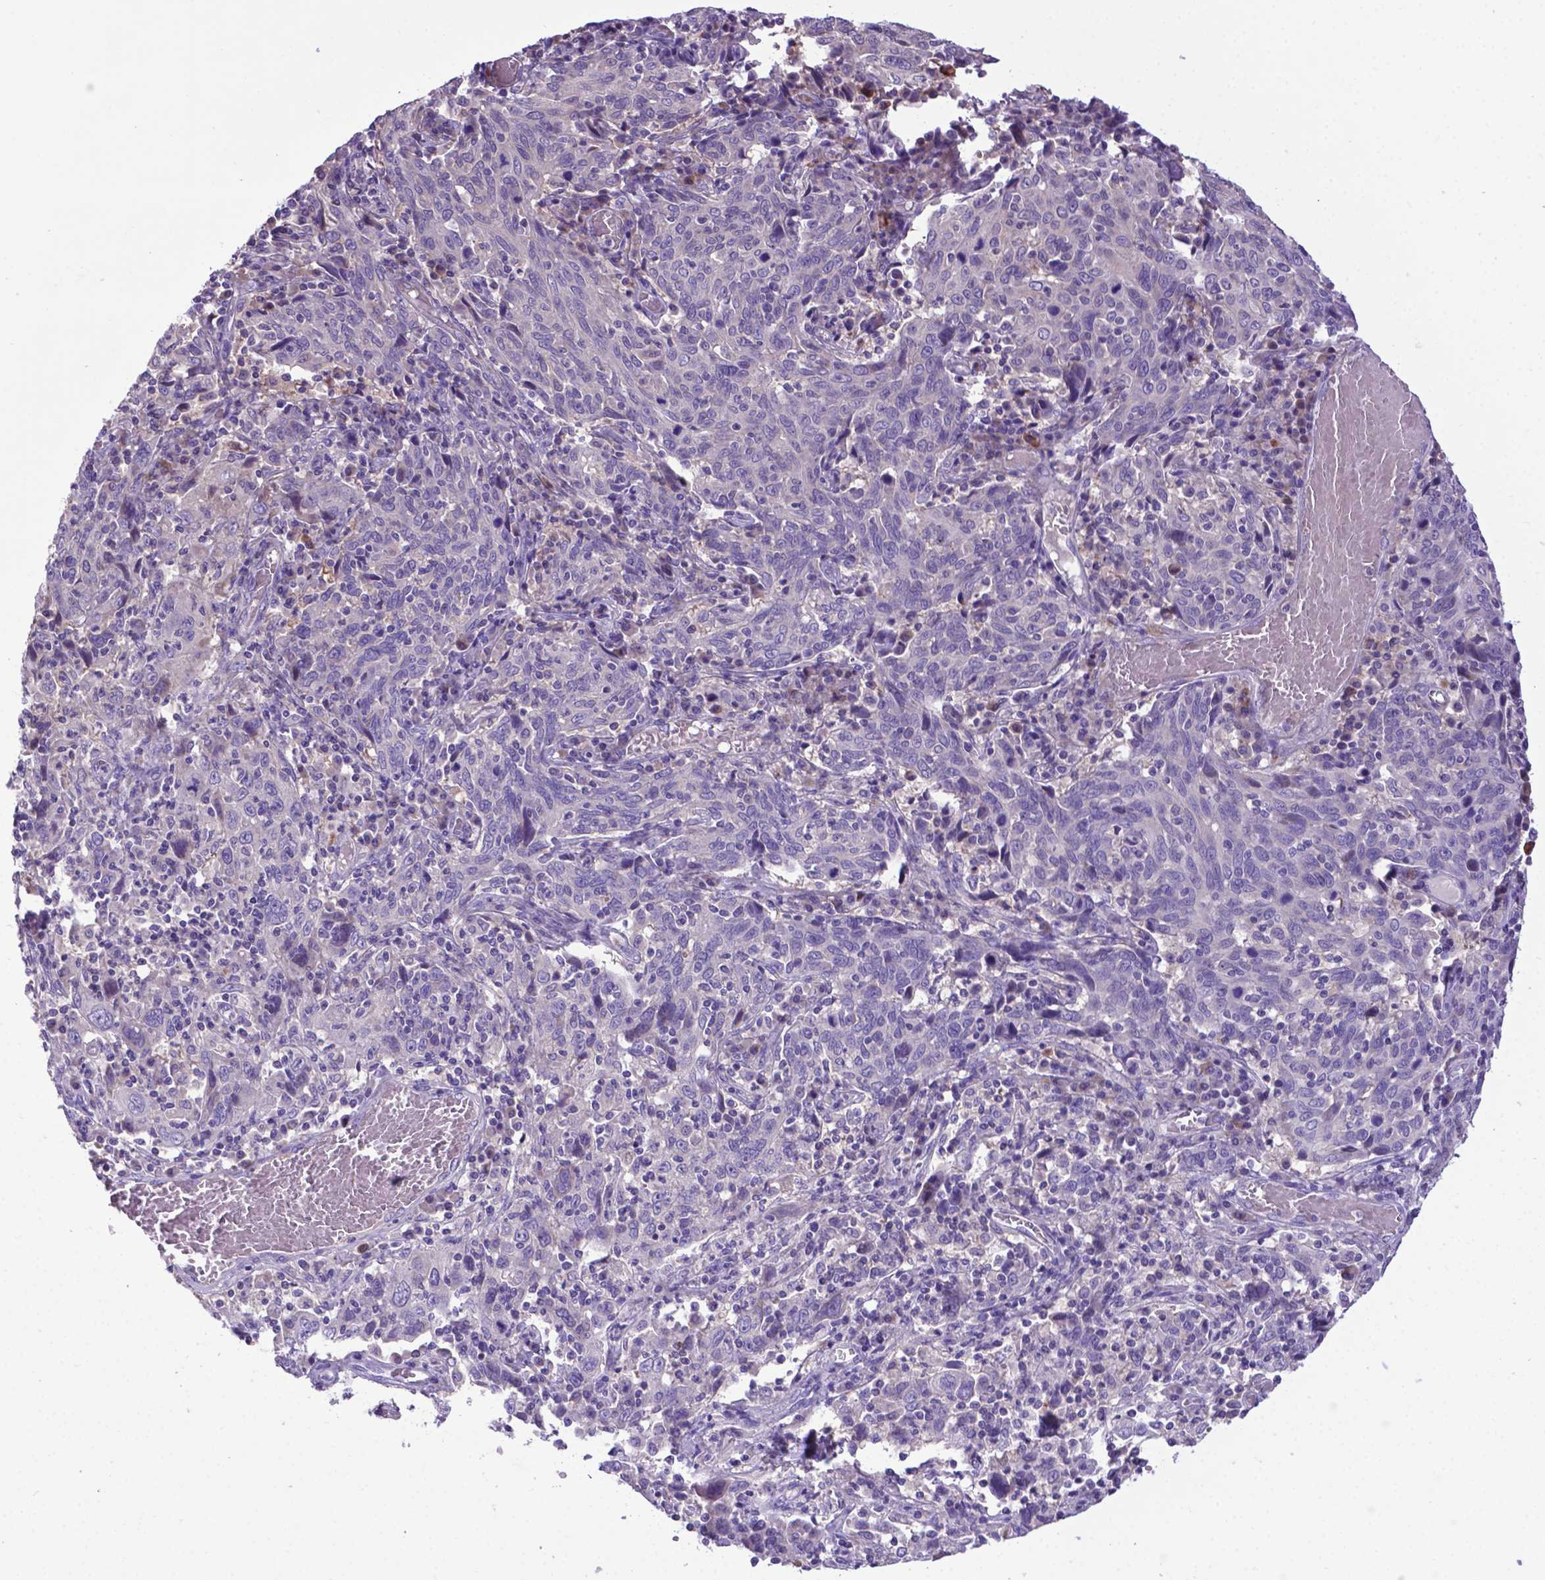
{"staining": {"intensity": "negative", "quantity": "none", "location": "none"}, "tissue": "cervical cancer", "cell_type": "Tumor cells", "image_type": "cancer", "snomed": [{"axis": "morphology", "description": "Squamous cell carcinoma, NOS"}, {"axis": "topography", "description": "Cervix"}], "caption": "Cervical squamous cell carcinoma stained for a protein using immunohistochemistry (IHC) shows no staining tumor cells.", "gene": "ADRA2B", "patient": {"sex": "female", "age": 46}}